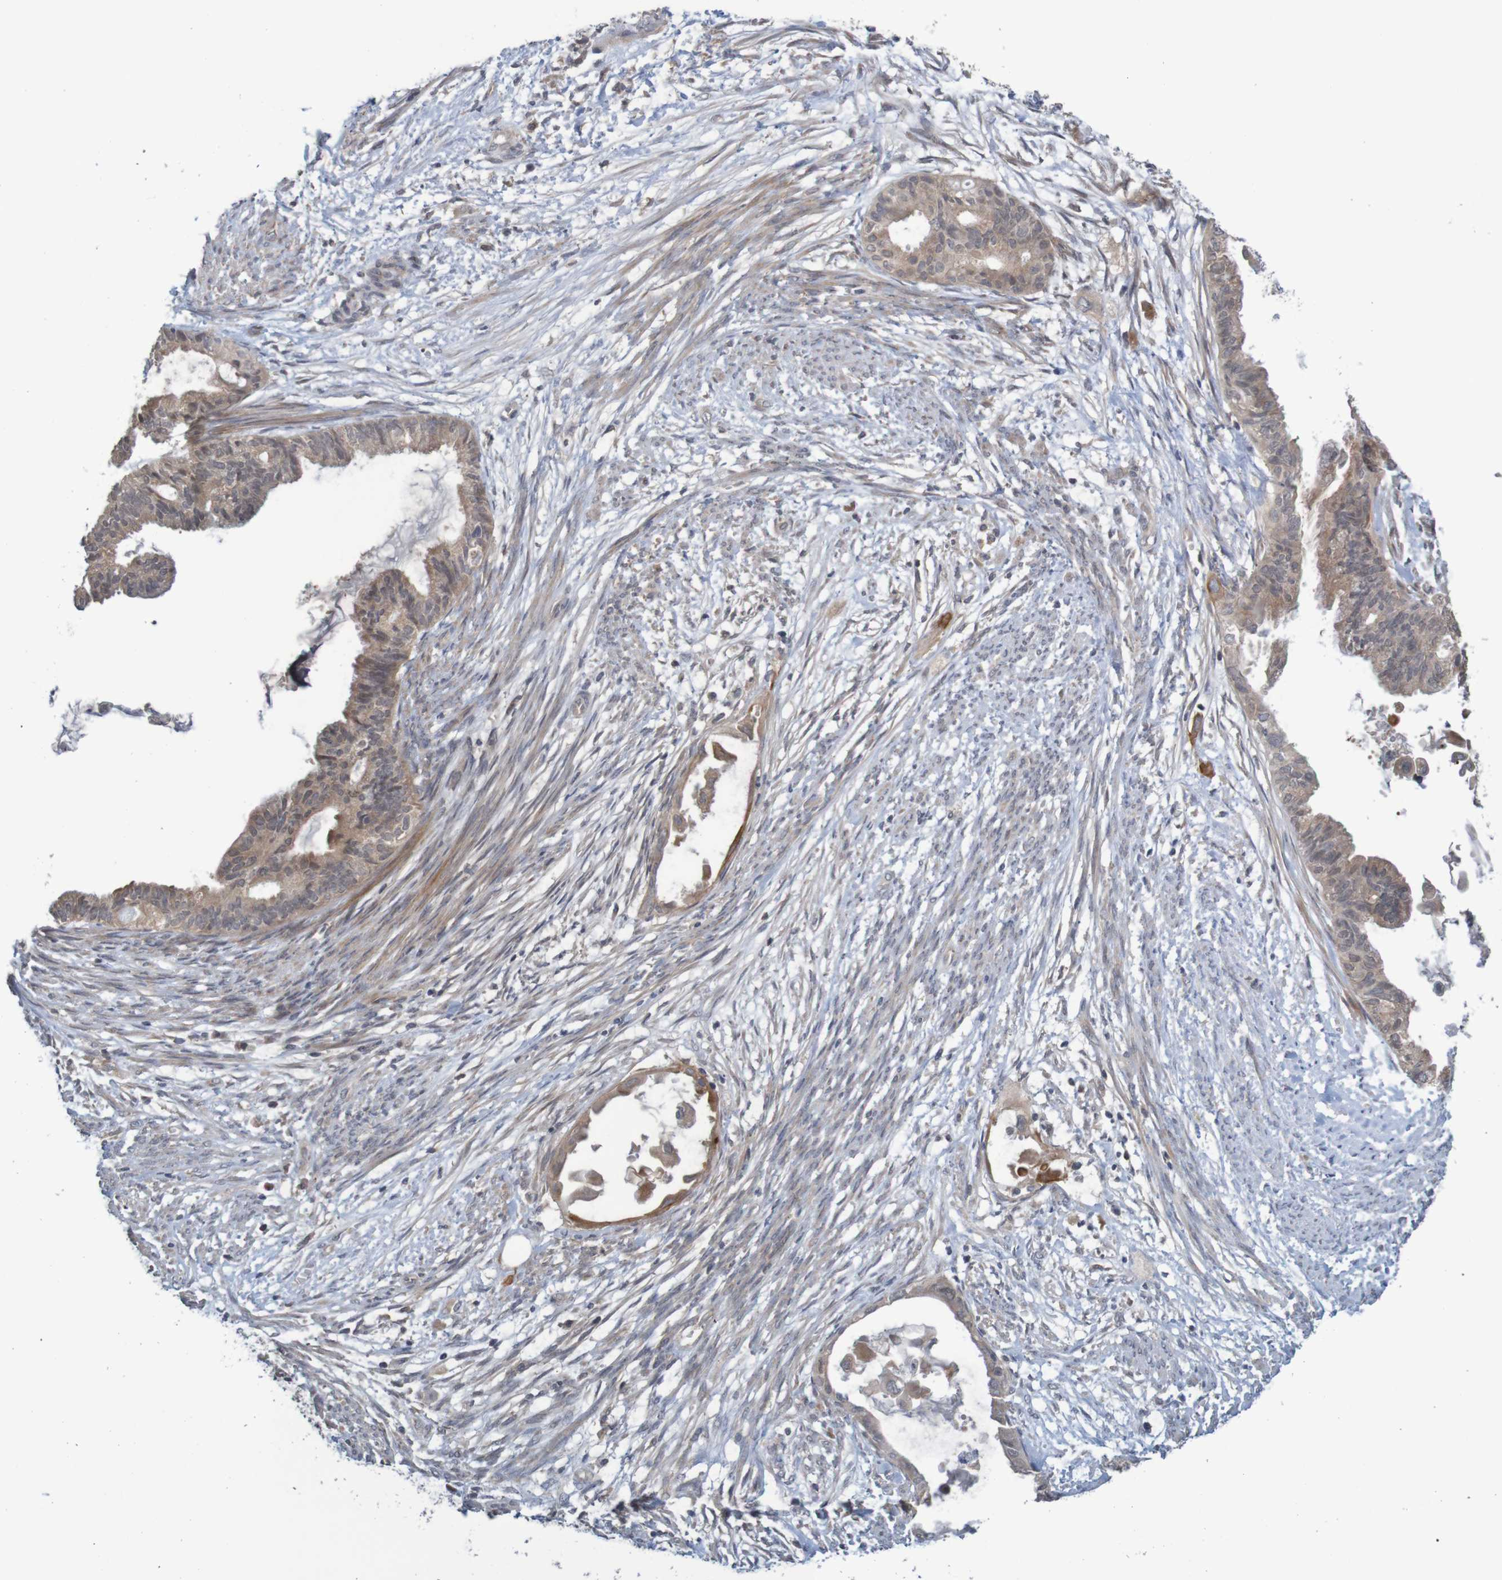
{"staining": {"intensity": "weak", "quantity": ">75%", "location": "cytoplasmic/membranous"}, "tissue": "cervical cancer", "cell_type": "Tumor cells", "image_type": "cancer", "snomed": [{"axis": "morphology", "description": "Normal tissue, NOS"}, {"axis": "morphology", "description": "Adenocarcinoma, NOS"}, {"axis": "topography", "description": "Cervix"}, {"axis": "topography", "description": "Endometrium"}], "caption": "Cervical adenocarcinoma was stained to show a protein in brown. There is low levels of weak cytoplasmic/membranous expression in about >75% of tumor cells.", "gene": "ANKK1", "patient": {"sex": "female", "age": 86}}